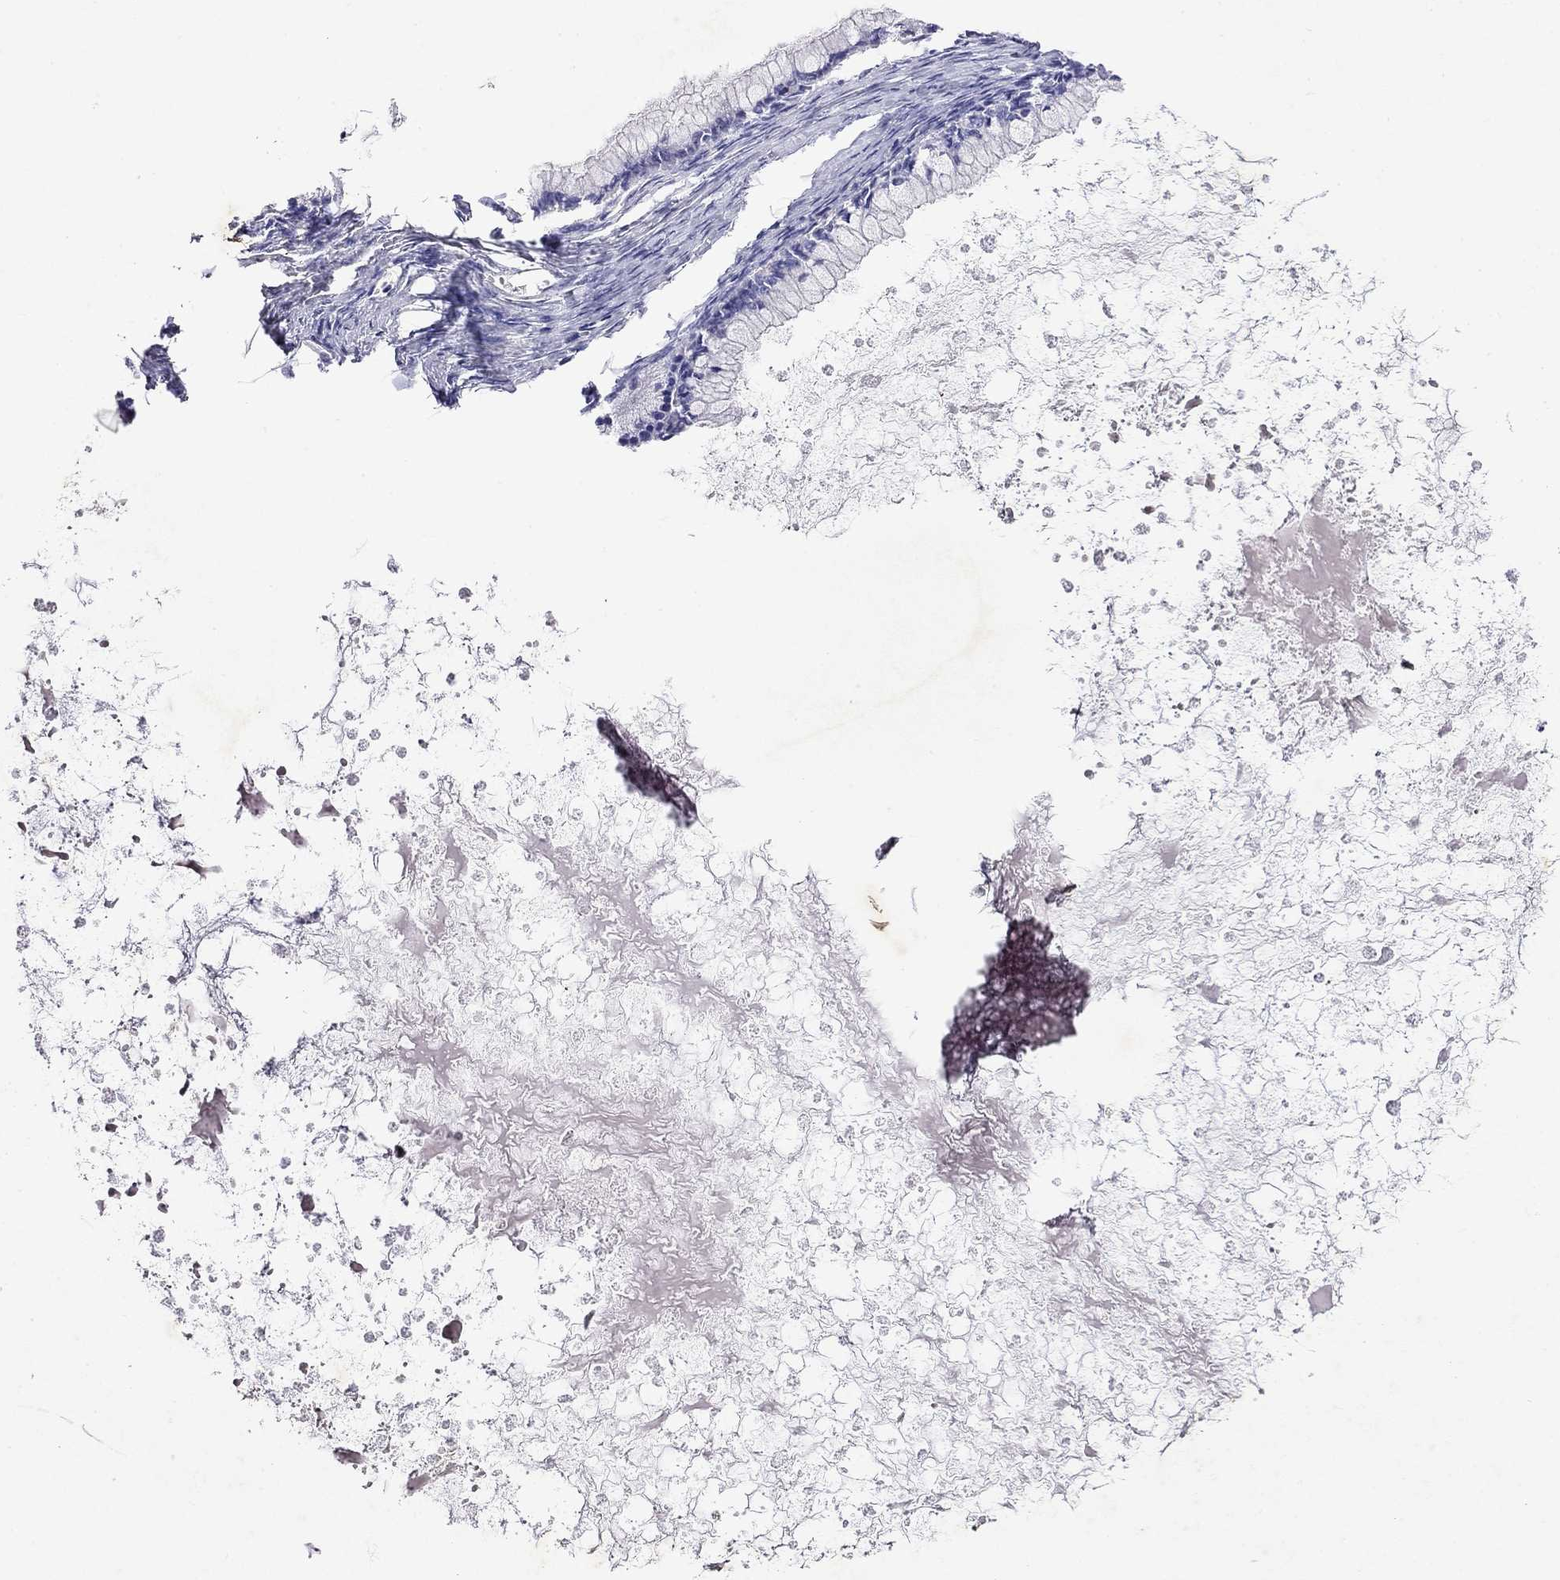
{"staining": {"intensity": "negative", "quantity": "none", "location": "none"}, "tissue": "ovarian cancer", "cell_type": "Tumor cells", "image_type": "cancer", "snomed": [{"axis": "morphology", "description": "Cystadenocarcinoma, mucinous, NOS"}, {"axis": "topography", "description": "Ovary"}], "caption": "The histopathology image exhibits no staining of tumor cells in ovarian cancer (mucinous cystadenocarcinoma). (DAB immunohistochemistry, high magnification).", "gene": "GNAT3", "patient": {"sex": "female", "age": 67}}